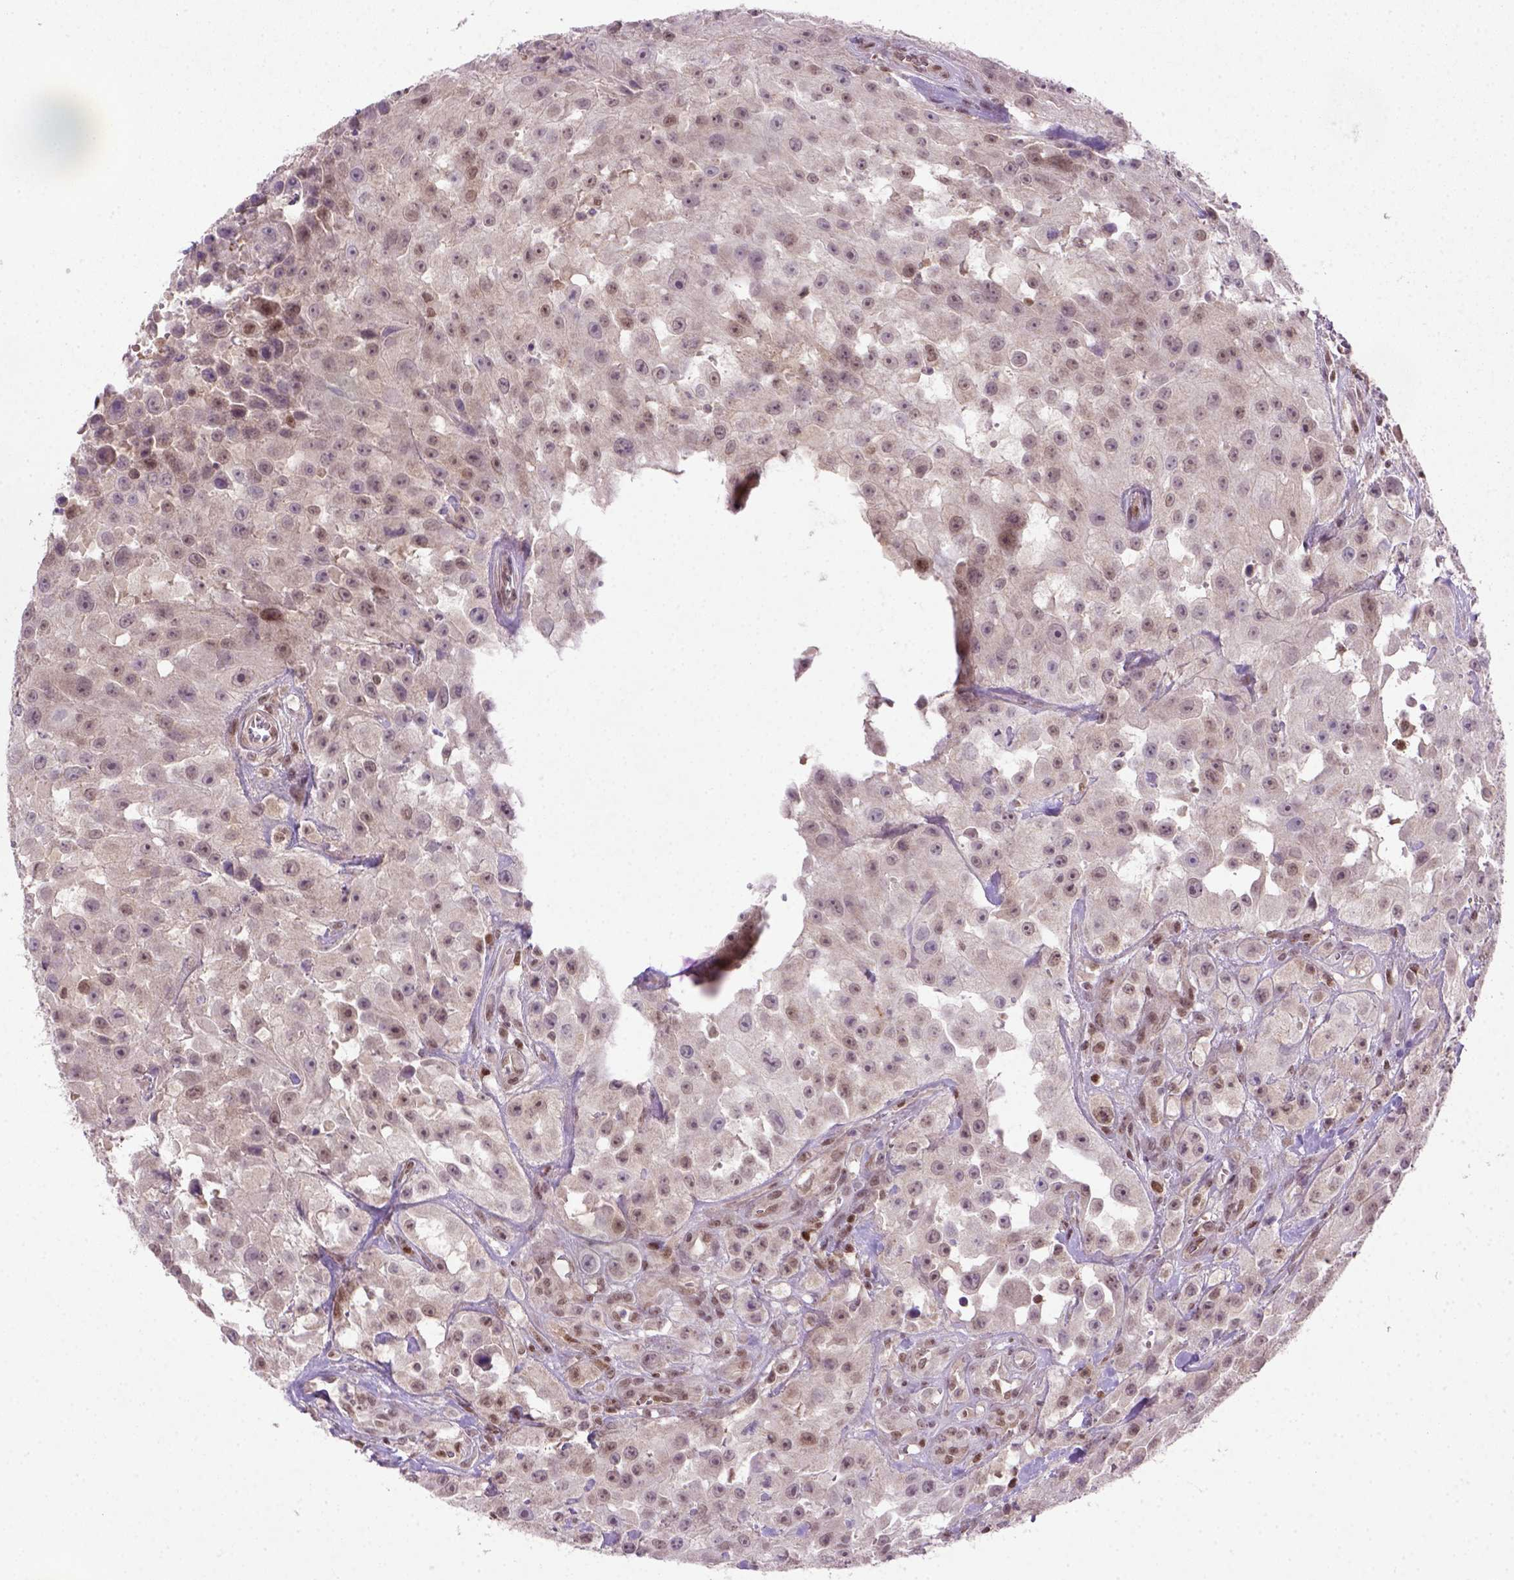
{"staining": {"intensity": "moderate", "quantity": "<25%", "location": "nuclear"}, "tissue": "urothelial cancer", "cell_type": "Tumor cells", "image_type": "cancer", "snomed": [{"axis": "morphology", "description": "Urothelial carcinoma, High grade"}, {"axis": "topography", "description": "Urinary bladder"}], "caption": "A high-resolution histopathology image shows immunohistochemistry staining of urothelial carcinoma (high-grade), which reveals moderate nuclear staining in about <25% of tumor cells.", "gene": "MGMT", "patient": {"sex": "male", "age": 79}}